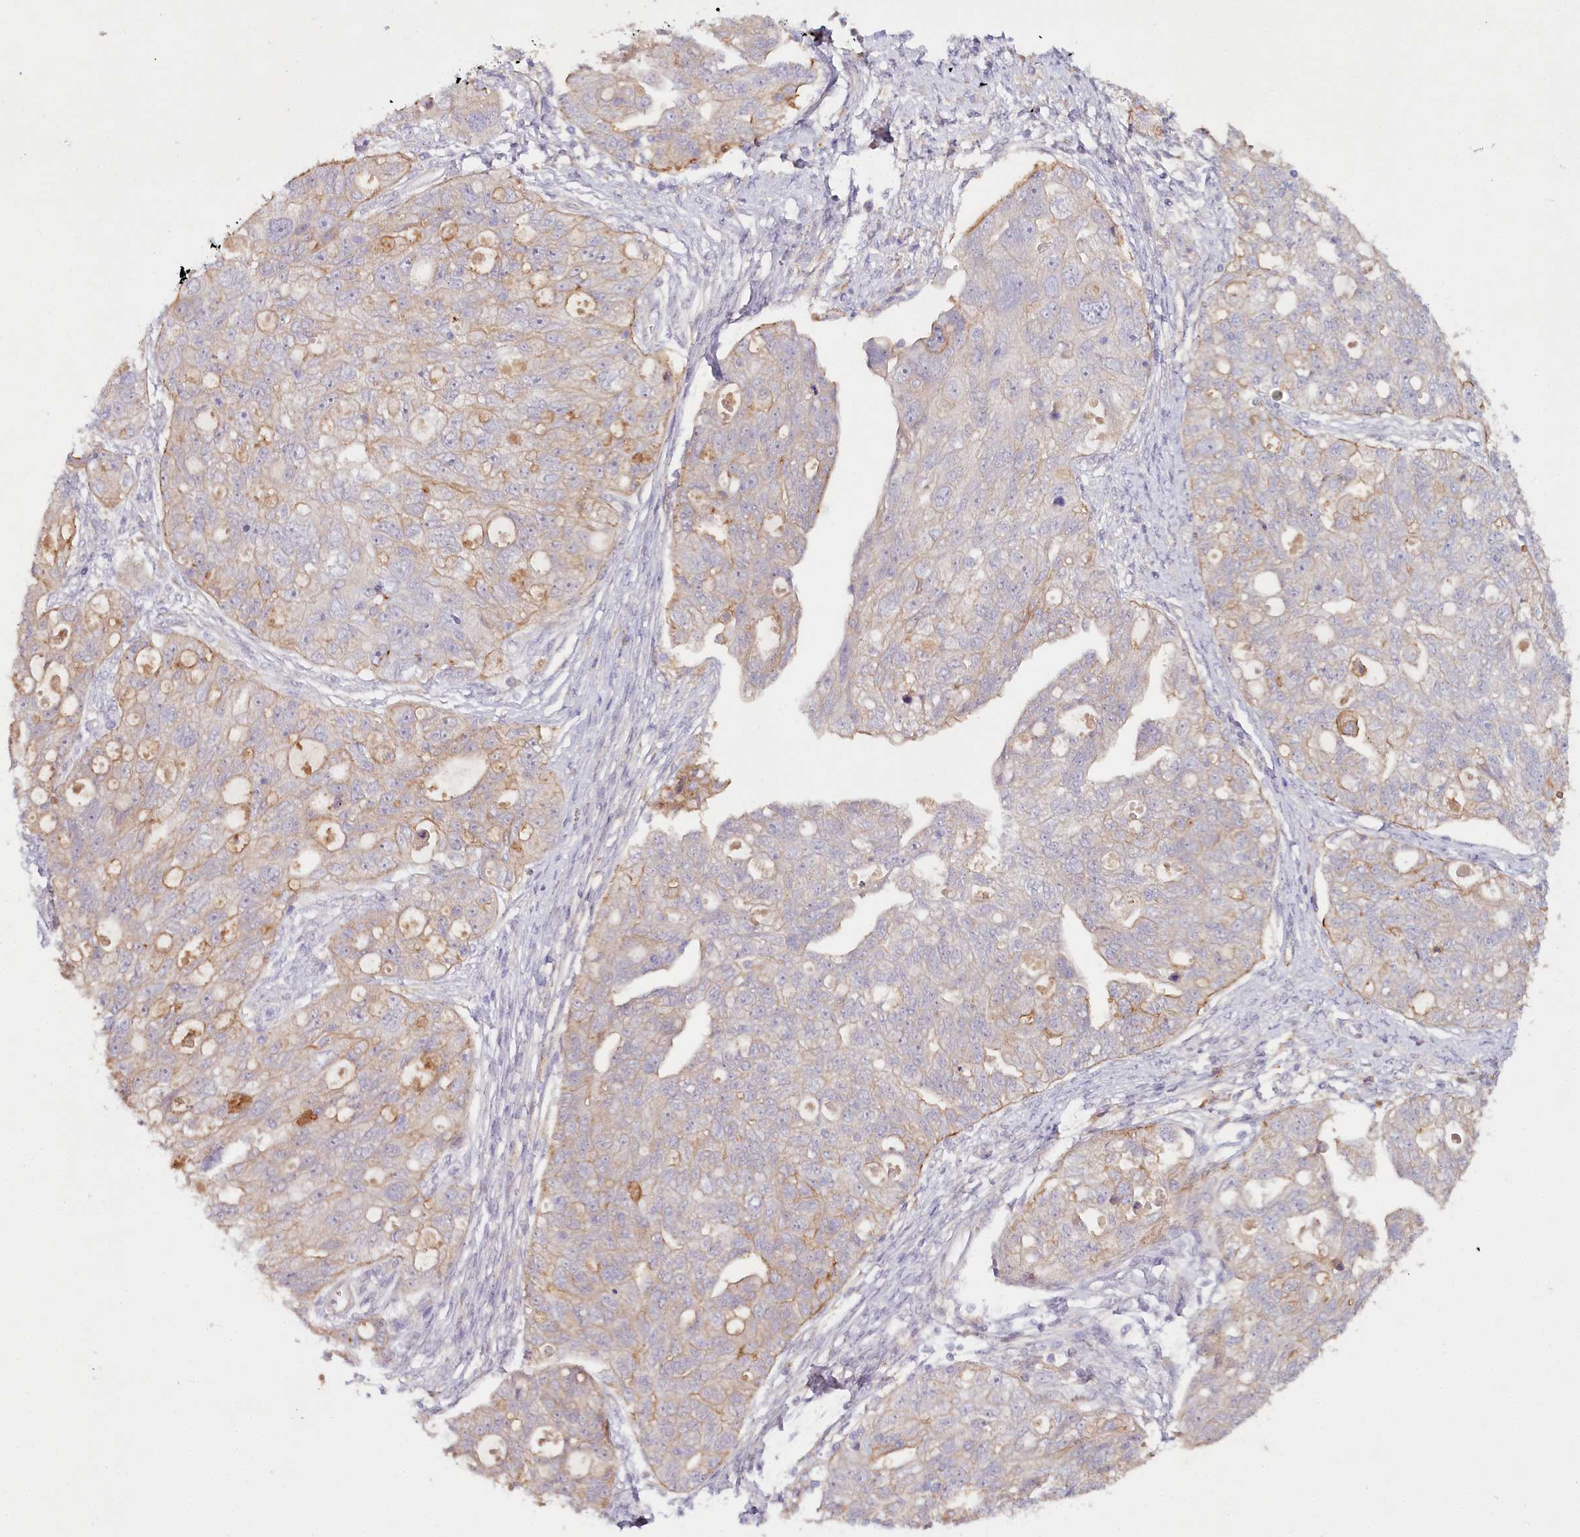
{"staining": {"intensity": "moderate", "quantity": "25%-75%", "location": "cytoplasmic/membranous"}, "tissue": "ovarian cancer", "cell_type": "Tumor cells", "image_type": "cancer", "snomed": [{"axis": "morphology", "description": "Carcinoma, NOS"}, {"axis": "morphology", "description": "Cystadenocarcinoma, serous, NOS"}, {"axis": "topography", "description": "Ovary"}], "caption": "Immunohistochemical staining of human ovarian serous cystadenocarcinoma reveals moderate cytoplasmic/membranous protein staining in about 25%-75% of tumor cells.", "gene": "ALDH3B1", "patient": {"sex": "female", "age": 69}}